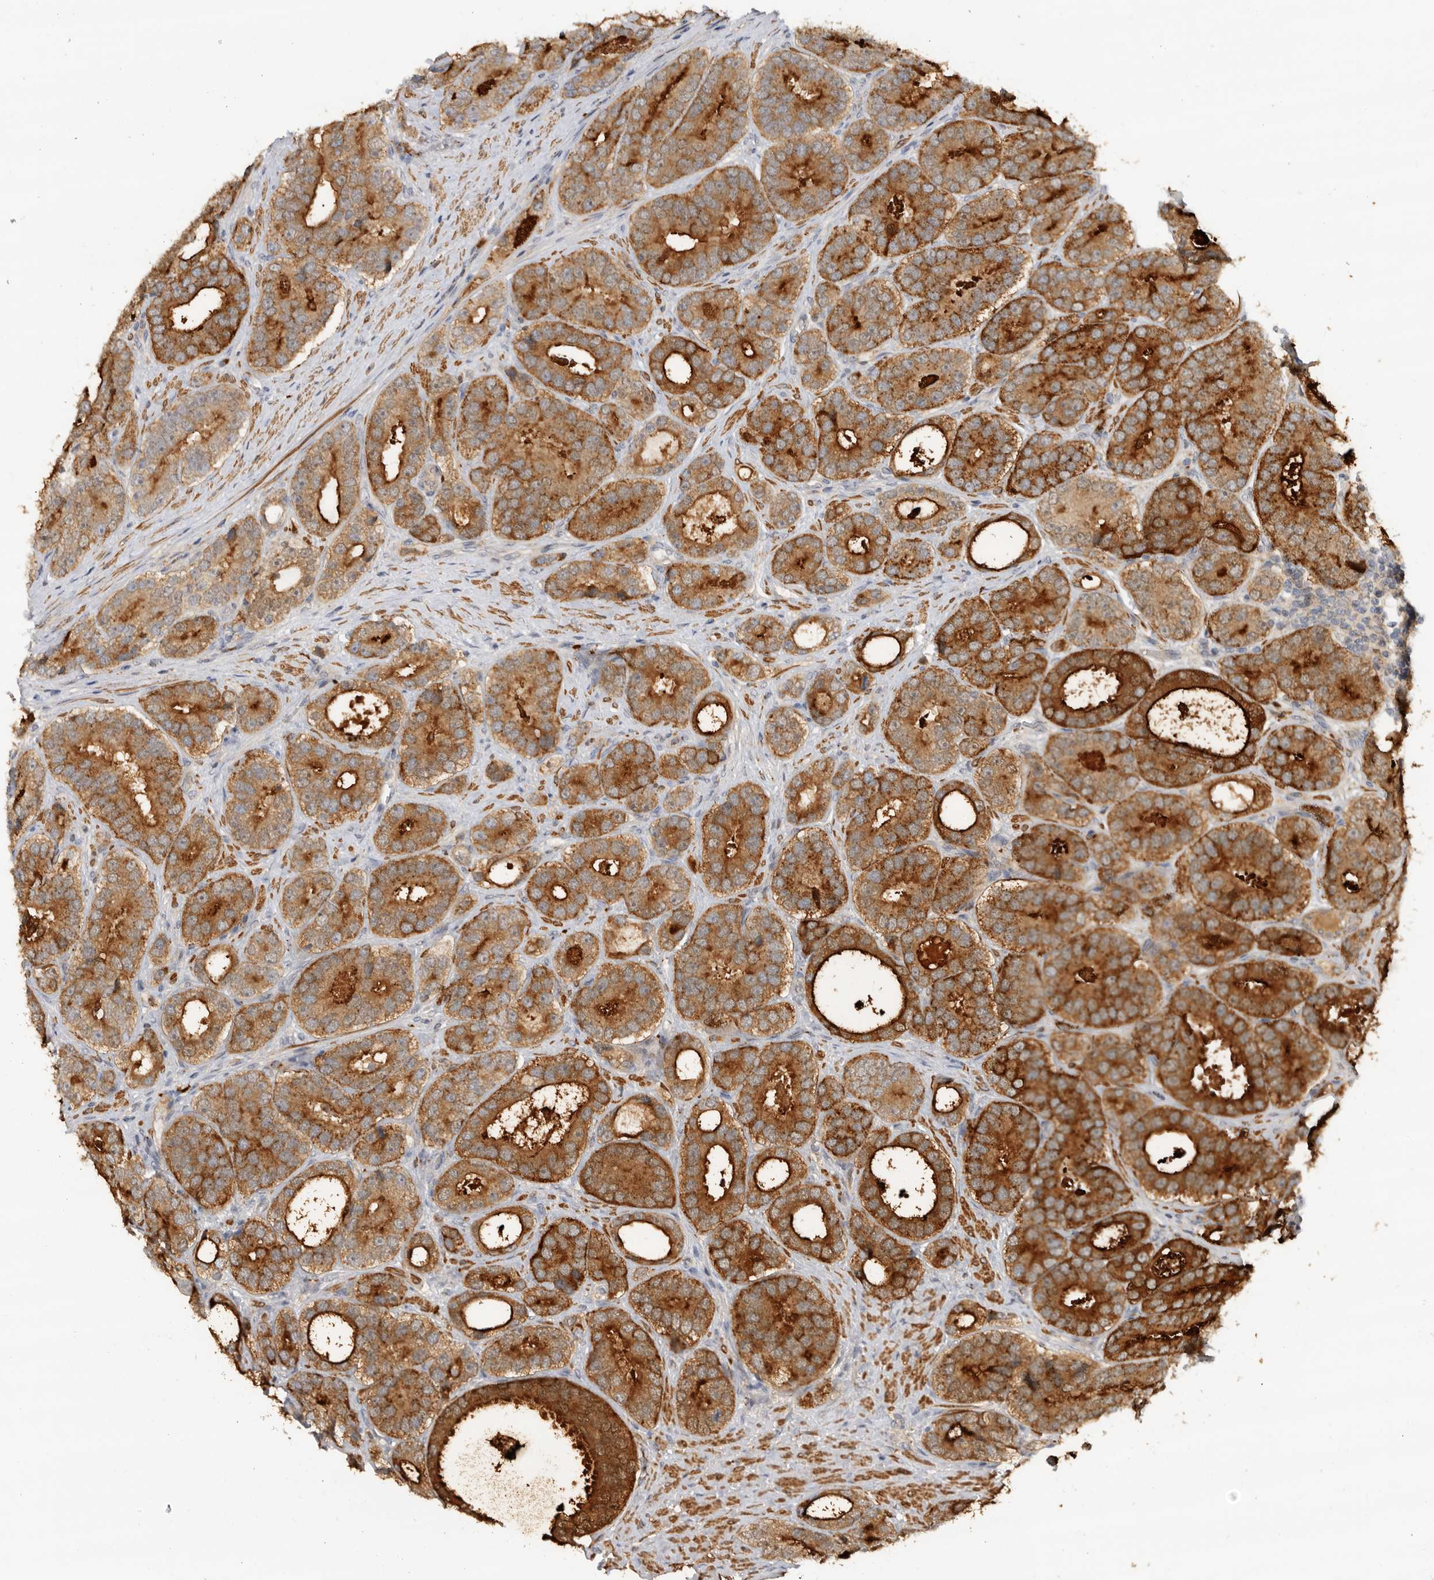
{"staining": {"intensity": "strong", "quantity": ">75%", "location": "cytoplasmic/membranous"}, "tissue": "prostate cancer", "cell_type": "Tumor cells", "image_type": "cancer", "snomed": [{"axis": "morphology", "description": "Adenocarcinoma, High grade"}, {"axis": "topography", "description": "Prostate"}], "caption": "Immunohistochemistry (IHC) of prostate adenocarcinoma (high-grade) reveals high levels of strong cytoplasmic/membranous expression in about >75% of tumor cells.", "gene": "GNE", "patient": {"sex": "male", "age": 56}}